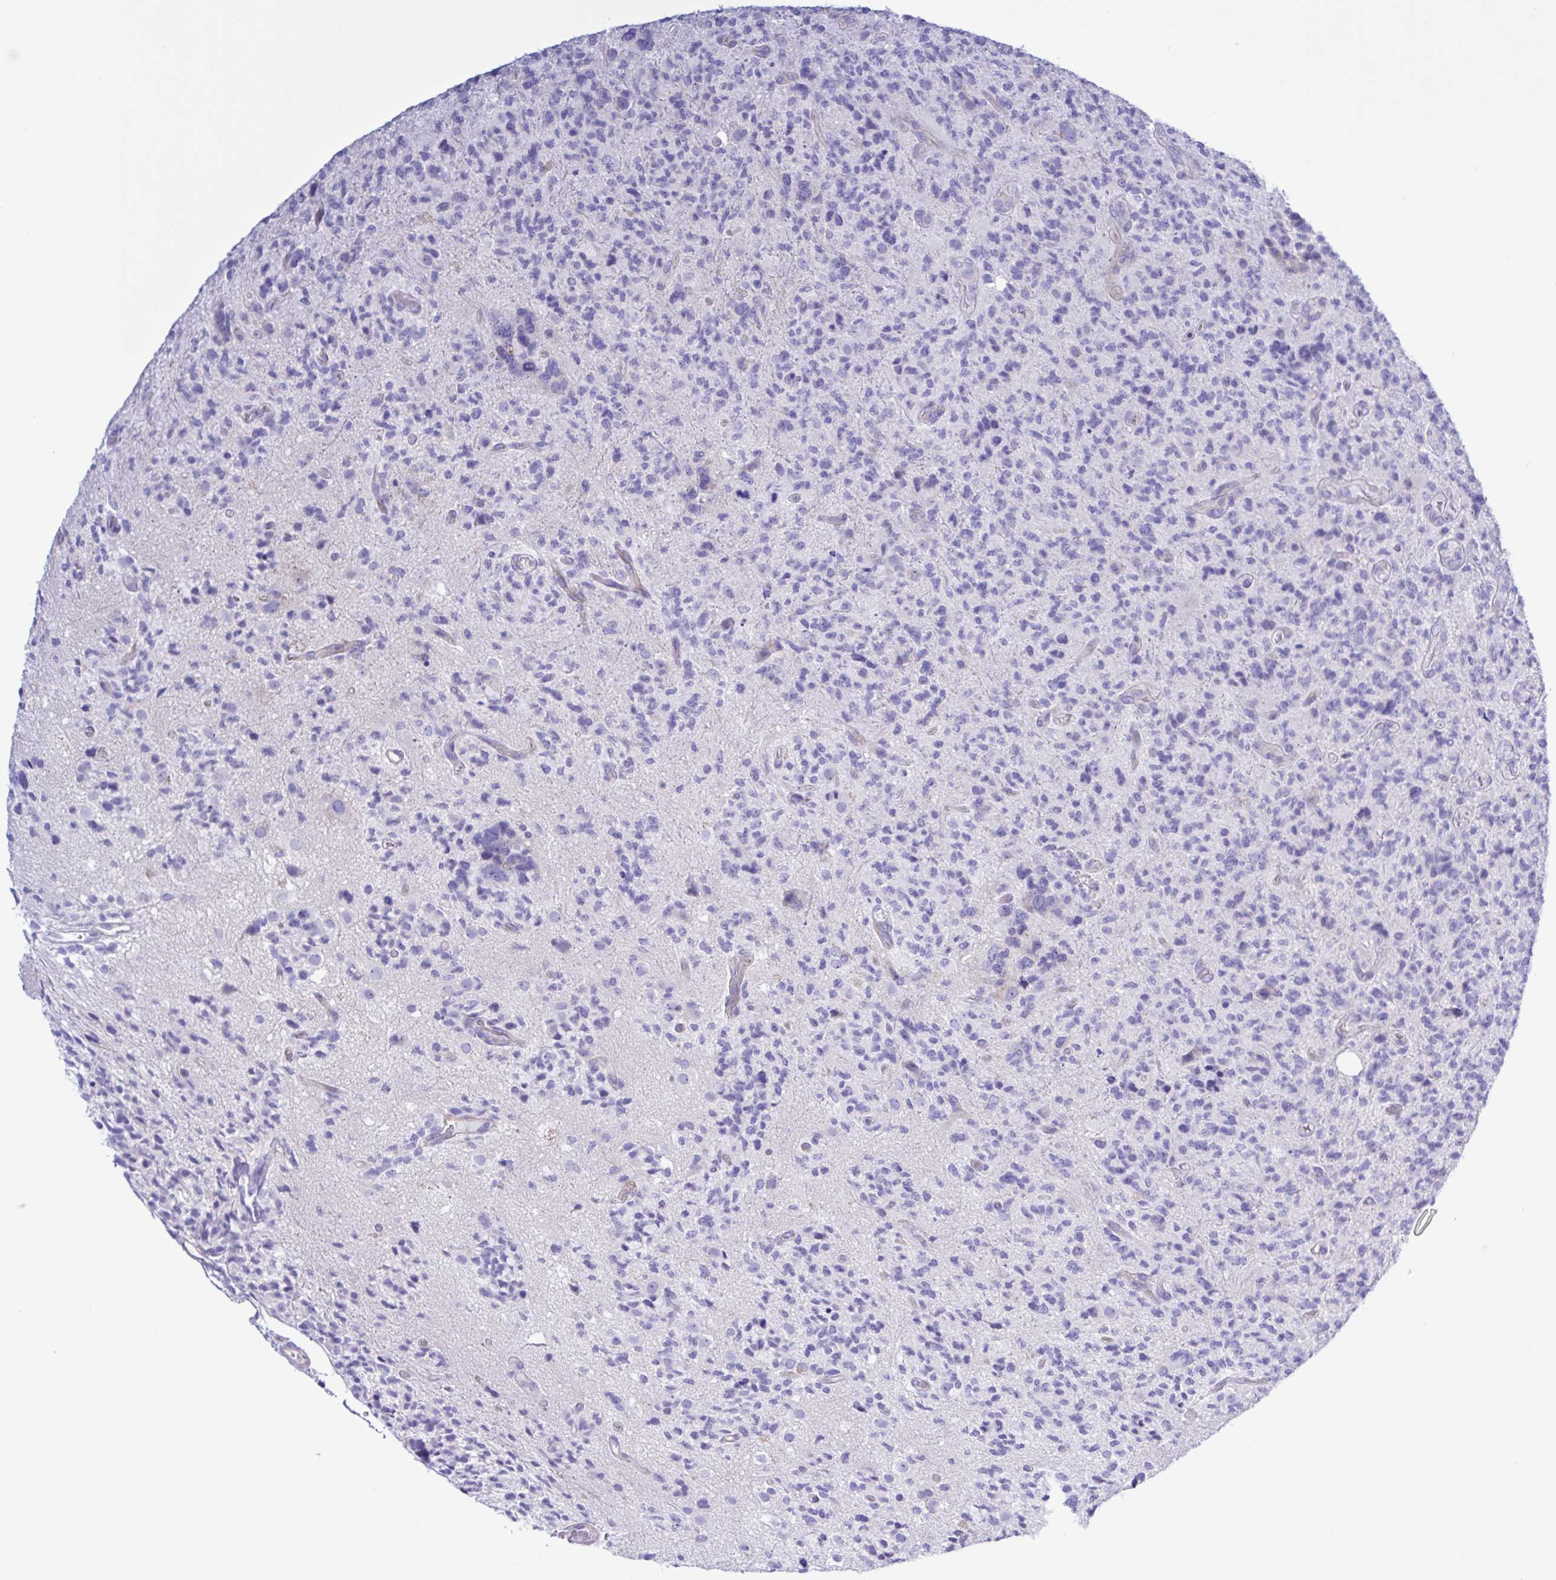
{"staining": {"intensity": "negative", "quantity": "none", "location": "none"}, "tissue": "glioma", "cell_type": "Tumor cells", "image_type": "cancer", "snomed": [{"axis": "morphology", "description": "Glioma, malignant, High grade"}, {"axis": "topography", "description": "Brain"}], "caption": "Immunohistochemical staining of glioma displays no significant staining in tumor cells.", "gene": "CYP11A1", "patient": {"sex": "female", "age": 71}}